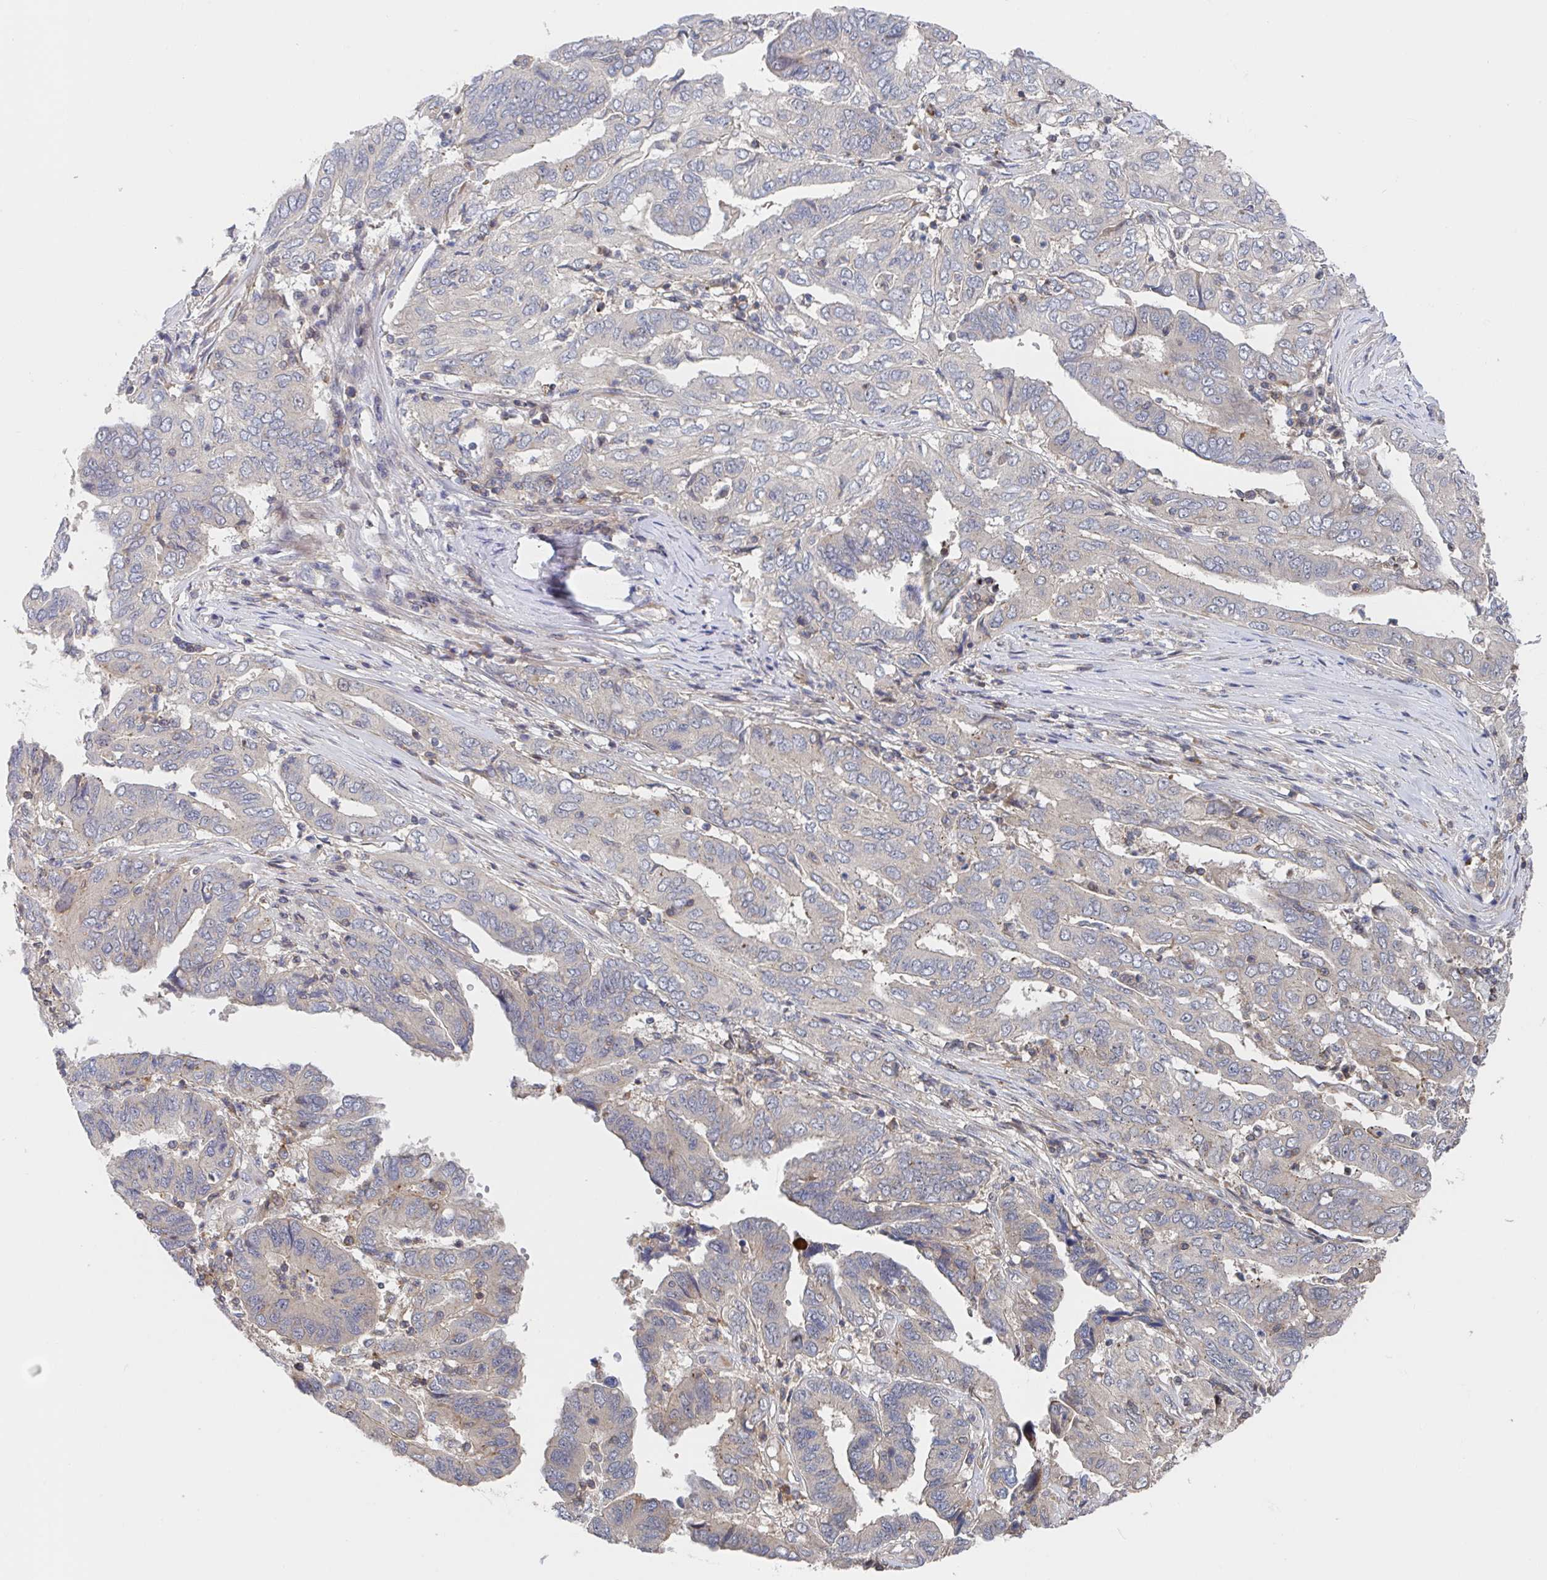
{"staining": {"intensity": "negative", "quantity": "none", "location": "none"}, "tissue": "ovarian cancer", "cell_type": "Tumor cells", "image_type": "cancer", "snomed": [{"axis": "morphology", "description": "Cystadenocarcinoma, serous, NOS"}, {"axis": "topography", "description": "Ovary"}], "caption": "DAB (3,3'-diaminobenzidine) immunohistochemical staining of human ovarian serous cystadenocarcinoma displays no significant positivity in tumor cells. (IHC, brightfield microscopy, high magnification).", "gene": "DHRS12", "patient": {"sex": "female", "age": 79}}